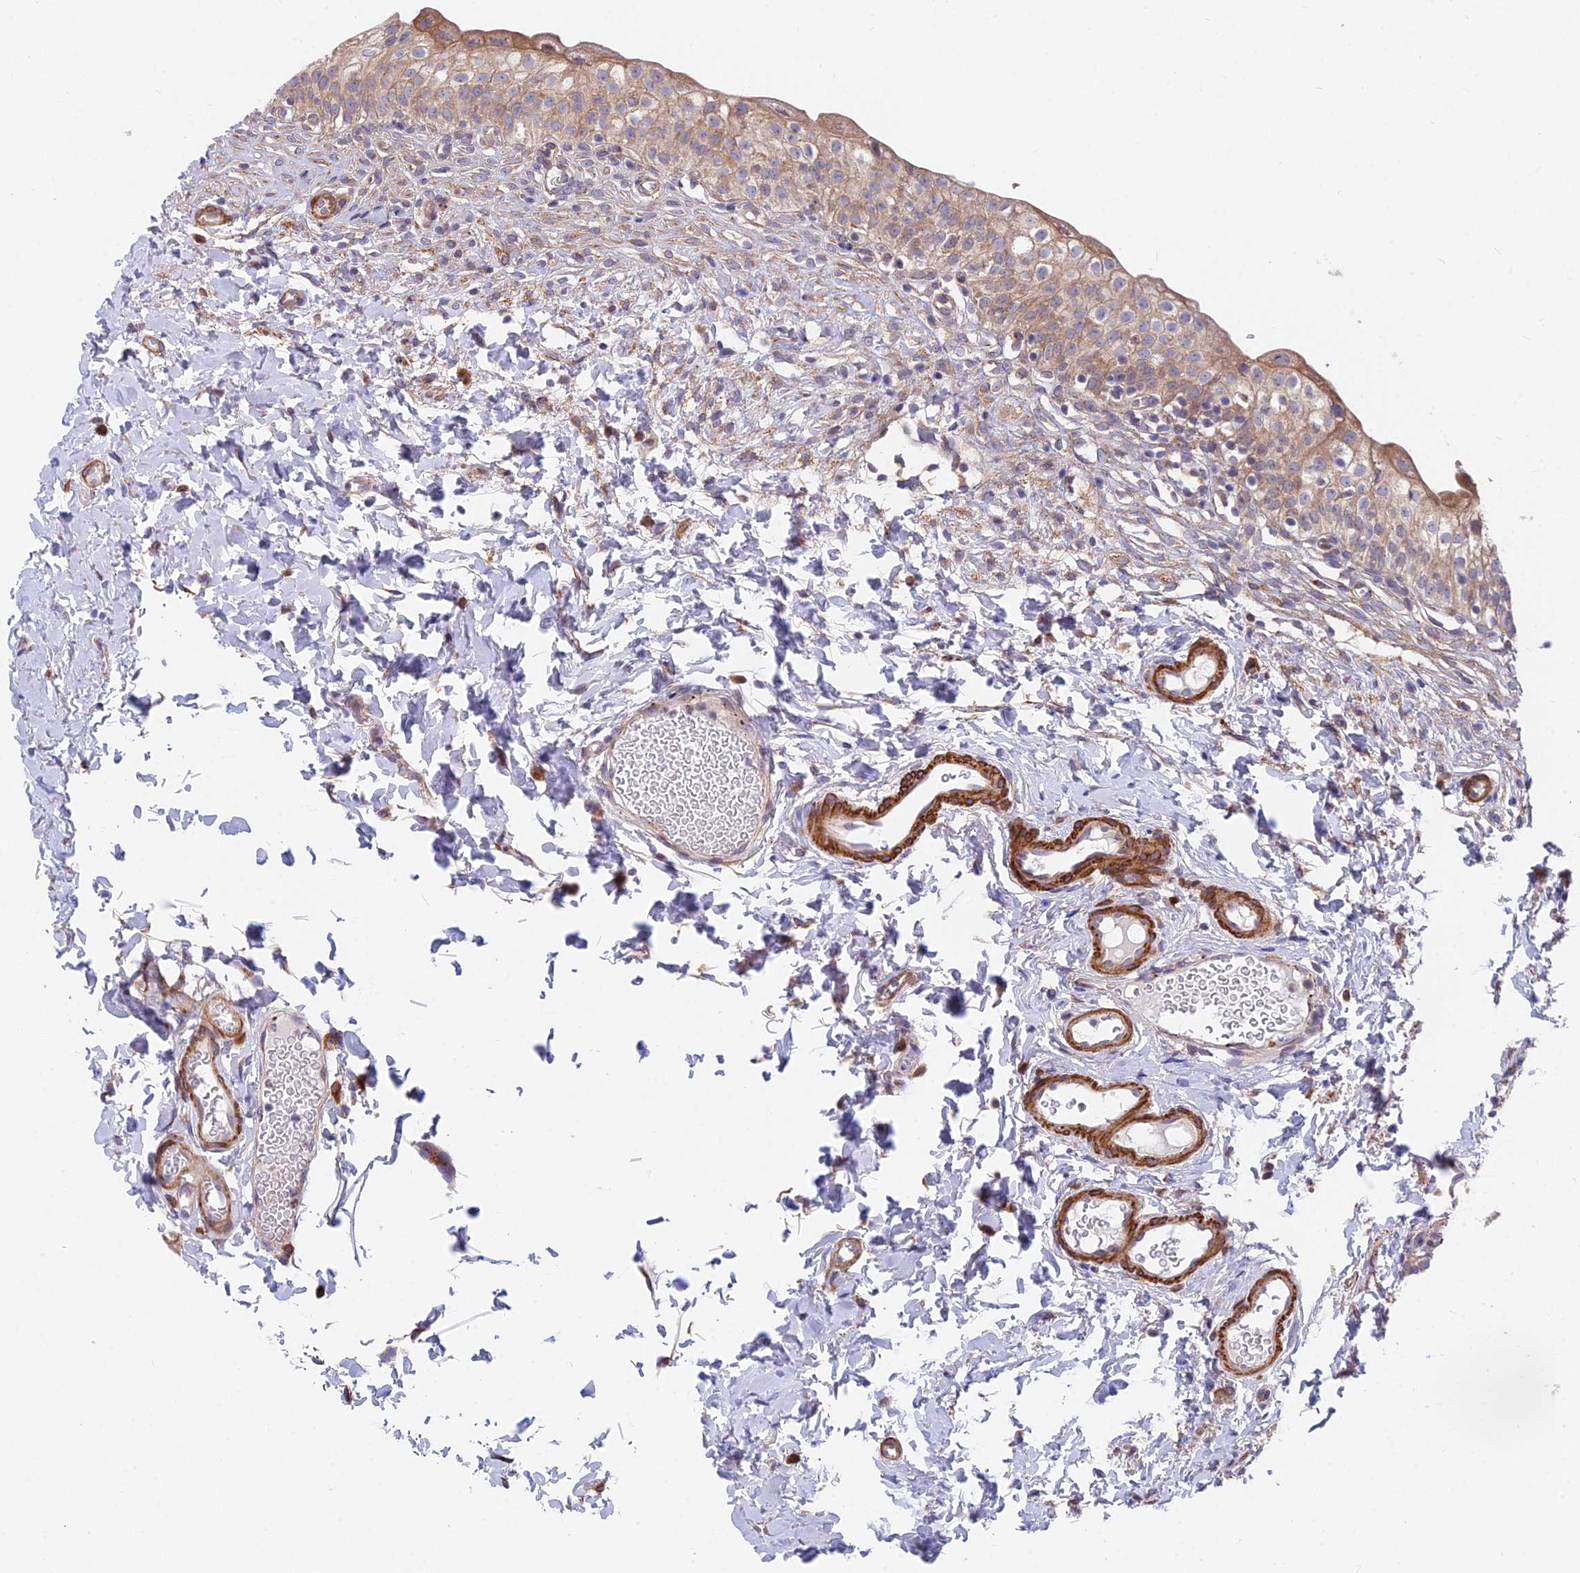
{"staining": {"intensity": "moderate", "quantity": "25%-75%", "location": "cytoplasmic/membranous"}, "tissue": "urinary bladder", "cell_type": "Urothelial cells", "image_type": "normal", "snomed": [{"axis": "morphology", "description": "Normal tissue, NOS"}, {"axis": "topography", "description": "Urinary bladder"}], "caption": "Immunohistochemical staining of benign human urinary bladder shows moderate cytoplasmic/membranous protein positivity in approximately 25%-75% of urothelial cells.", "gene": "TBC1D20", "patient": {"sex": "male", "age": 55}}